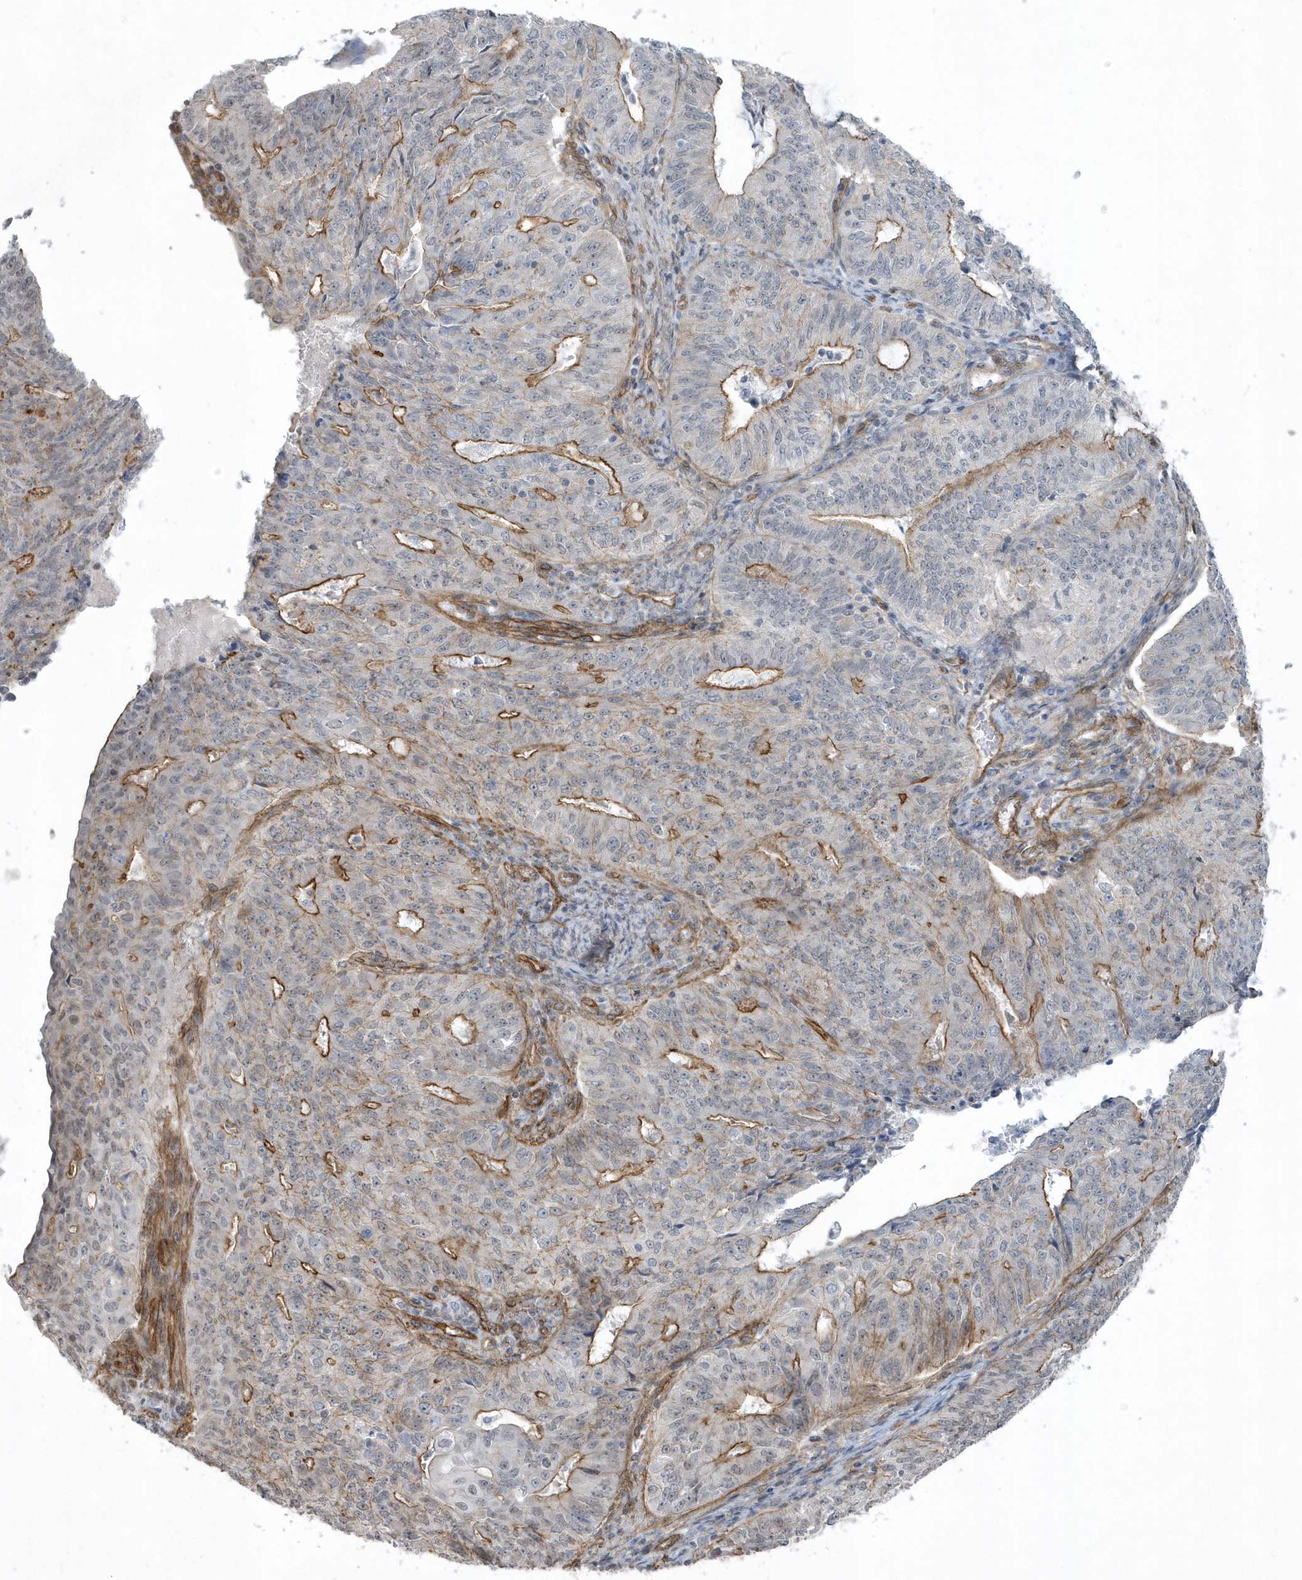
{"staining": {"intensity": "moderate", "quantity": "<25%", "location": "cytoplasmic/membranous"}, "tissue": "endometrial cancer", "cell_type": "Tumor cells", "image_type": "cancer", "snomed": [{"axis": "morphology", "description": "Adenocarcinoma, NOS"}, {"axis": "topography", "description": "Endometrium"}], "caption": "The image demonstrates a brown stain indicating the presence of a protein in the cytoplasmic/membranous of tumor cells in endometrial cancer (adenocarcinoma).", "gene": "RAI14", "patient": {"sex": "female", "age": 32}}